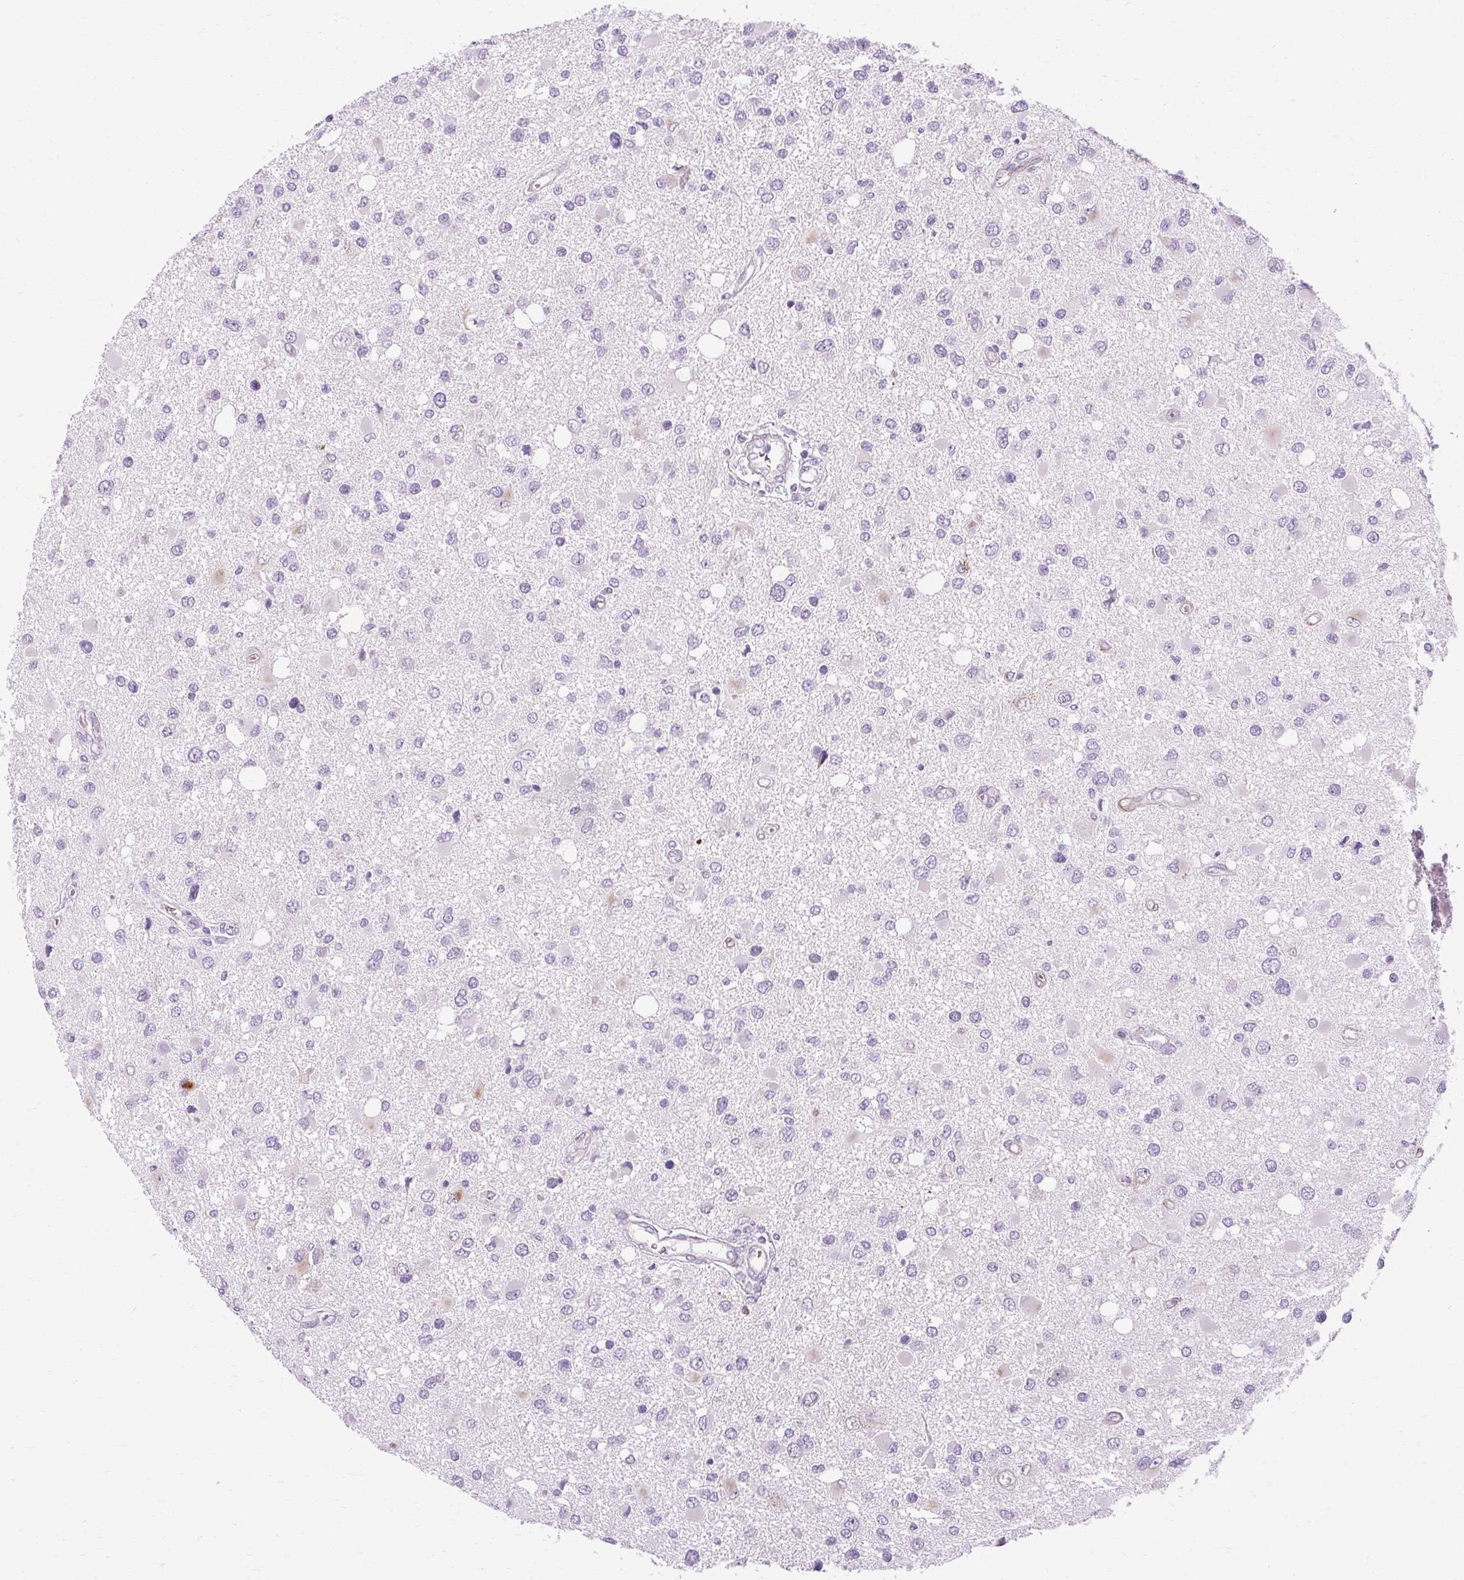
{"staining": {"intensity": "moderate", "quantity": "<25%", "location": "cytoplasmic/membranous"}, "tissue": "glioma", "cell_type": "Tumor cells", "image_type": "cancer", "snomed": [{"axis": "morphology", "description": "Glioma, malignant, High grade"}, {"axis": "topography", "description": "Brain"}], "caption": "High-grade glioma (malignant) stained for a protein shows moderate cytoplasmic/membranous positivity in tumor cells. (DAB IHC with brightfield microscopy, high magnification).", "gene": "B3GNT4", "patient": {"sex": "male", "age": 53}}